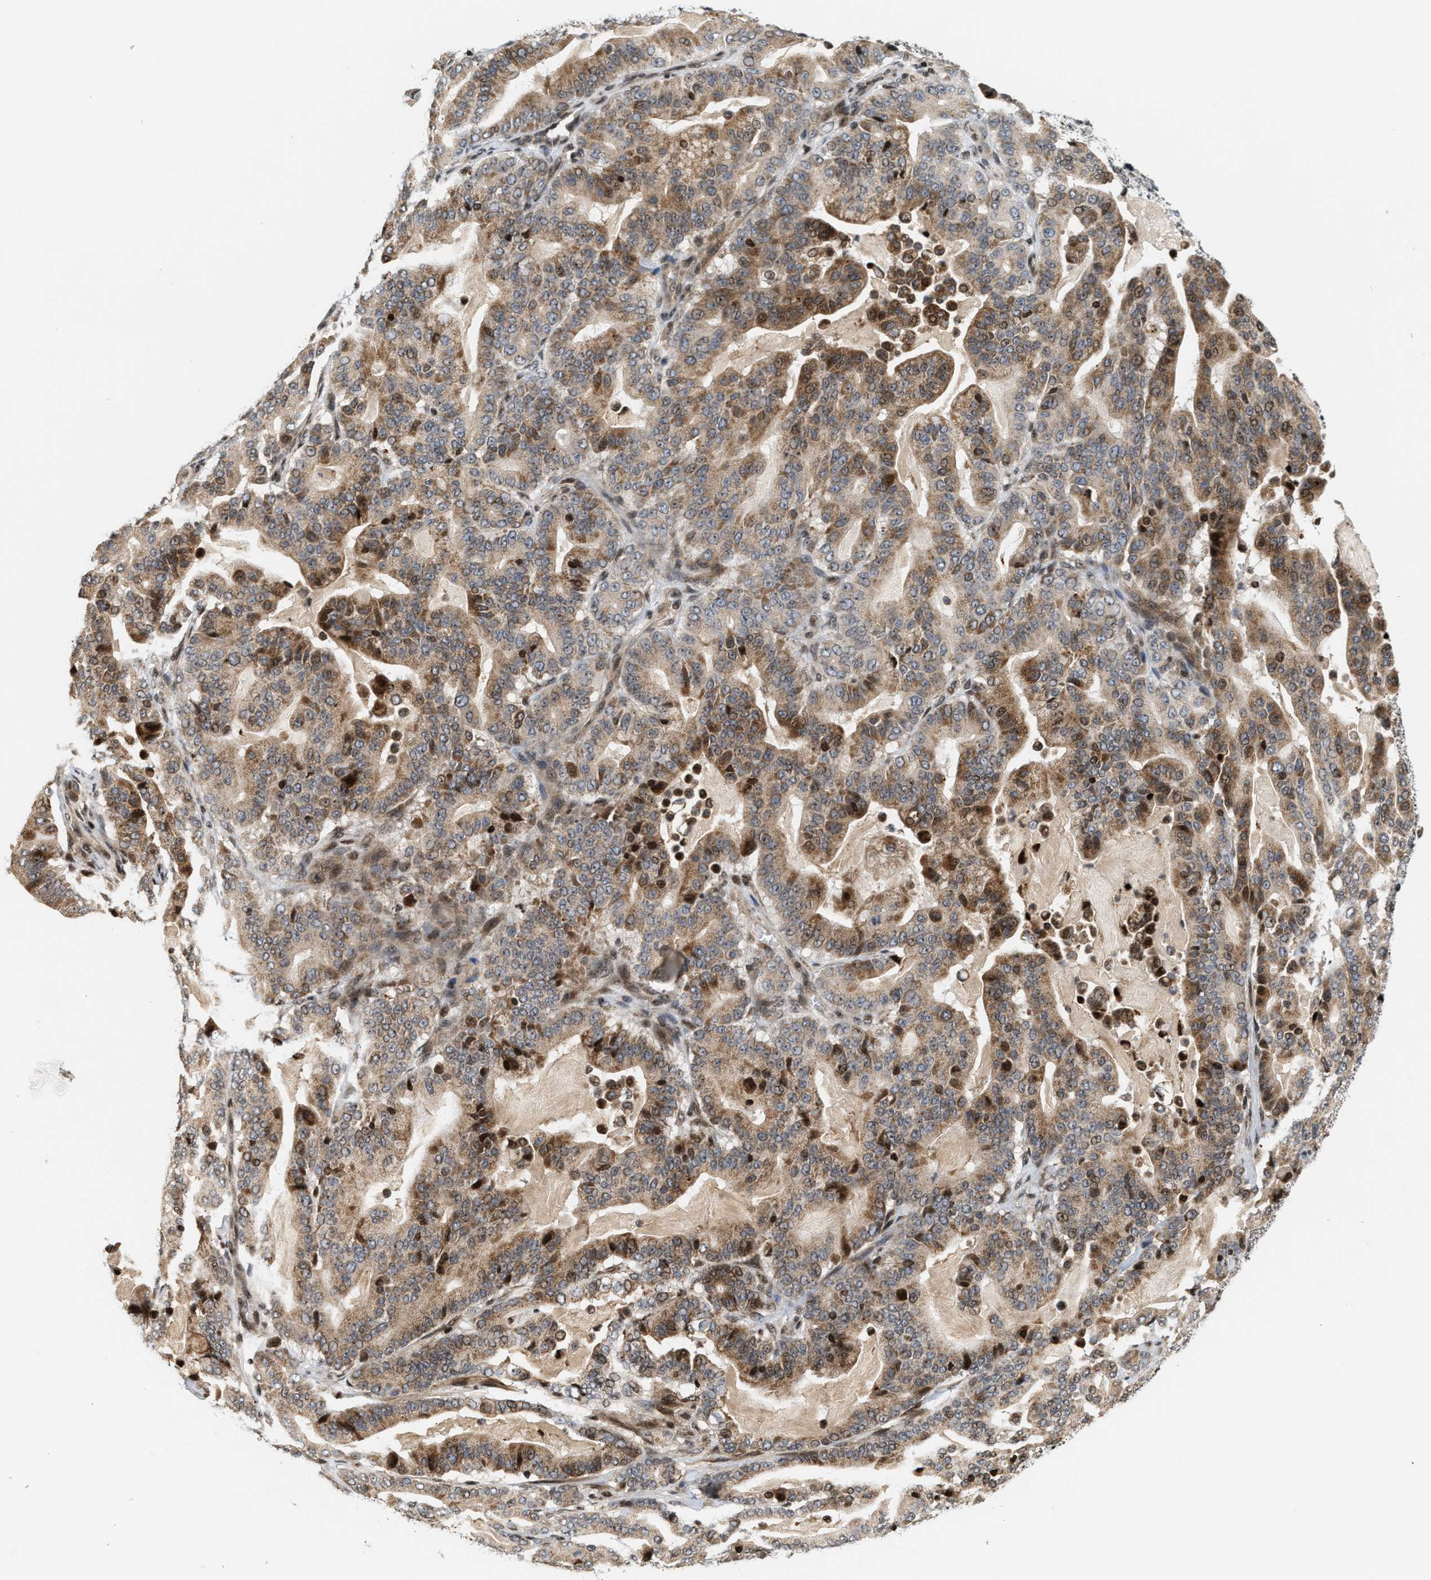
{"staining": {"intensity": "moderate", "quantity": ">75%", "location": "cytoplasmic/membranous"}, "tissue": "pancreatic cancer", "cell_type": "Tumor cells", "image_type": "cancer", "snomed": [{"axis": "morphology", "description": "Adenocarcinoma, NOS"}, {"axis": "topography", "description": "Pancreas"}], "caption": "Protein expression analysis of pancreatic adenocarcinoma displays moderate cytoplasmic/membranous staining in approximately >75% of tumor cells.", "gene": "PDZD2", "patient": {"sex": "male", "age": 63}}